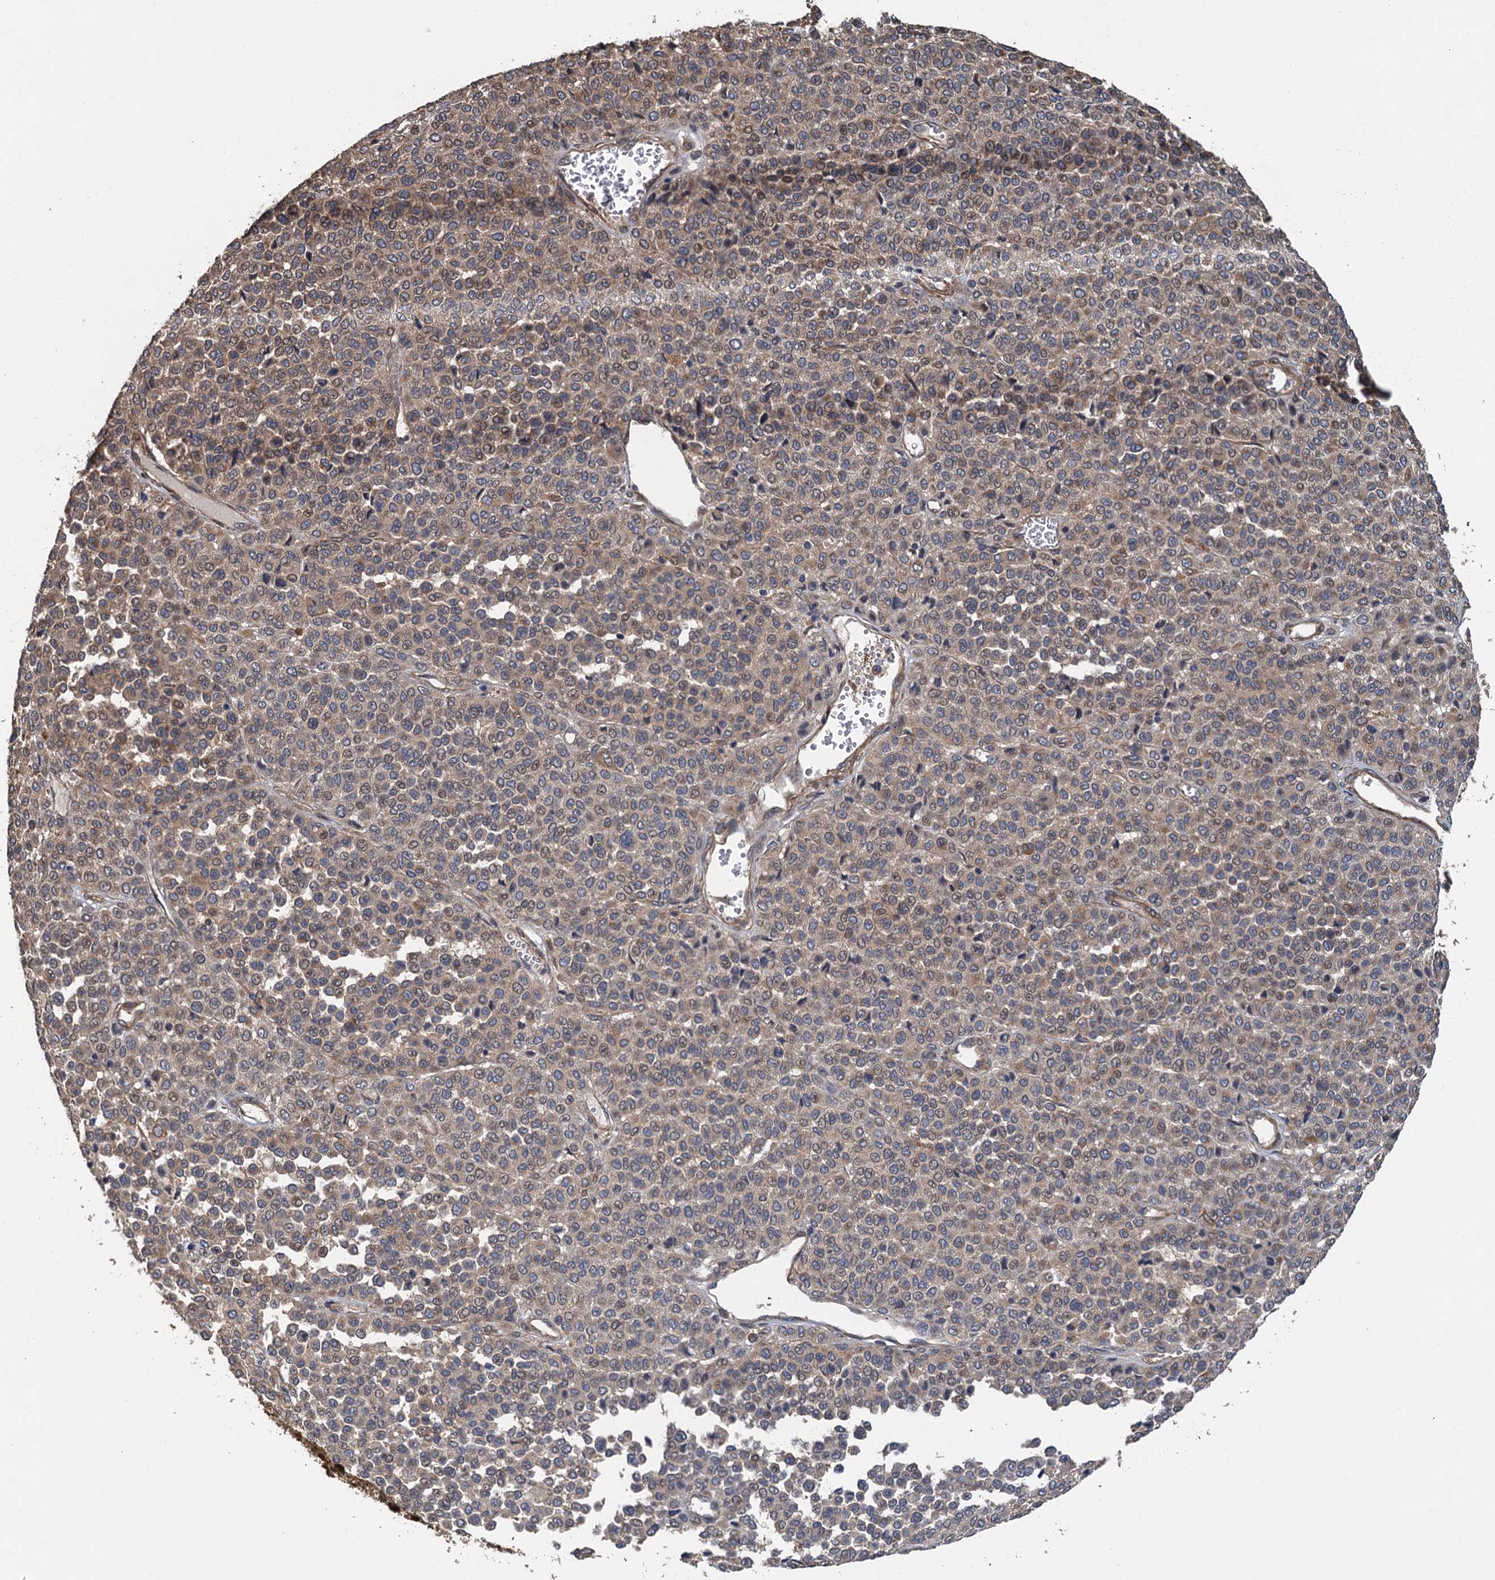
{"staining": {"intensity": "moderate", "quantity": ">75%", "location": "cytoplasmic/membranous,nuclear"}, "tissue": "melanoma", "cell_type": "Tumor cells", "image_type": "cancer", "snomed": [{"axis": "morphology", "description": "Malignant melanoma, Metastatic site"}, {"axis": "topography", "description": "Pancreas"}], "caption": "Melanoma was stained to show a protein in brown. There is medium levels of moderate cytoplasmic/membranous and nuclear staining in approximately >75% of tumor cells.", "gene": "MEAK7", "patient": {"sex": "female", "age": 30}}